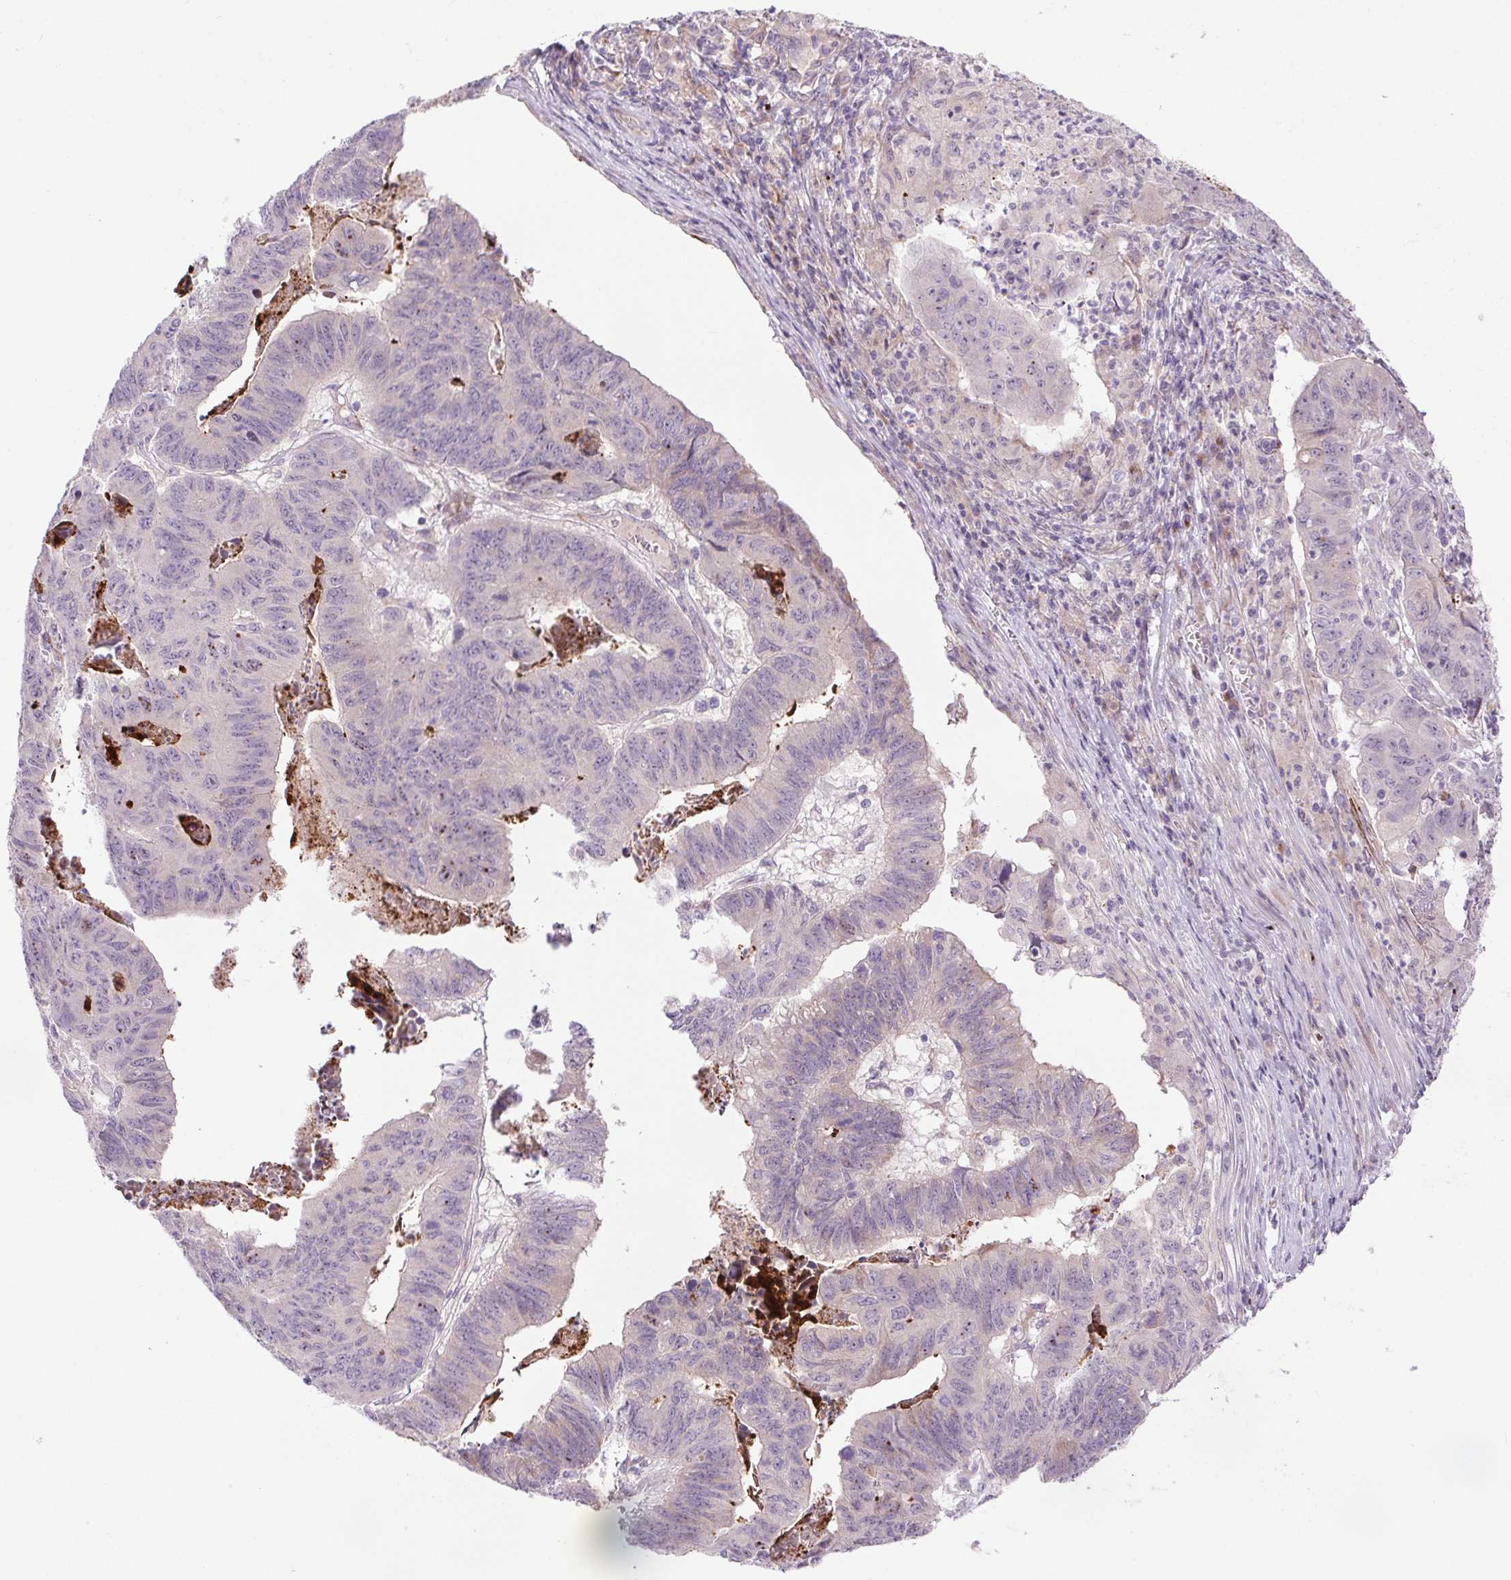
{"staining": {"intensity": "negative", "quantity": "none", "location": "none"}, "tissue": "stomach cancer", "cell_type": "Tumor cells", "image_type": "cancer", "snomed": [{"axis": "morphology", "description": "Adenocarcinoma, NOS"}, {"axis": "topography", "description": "Stomach, lower"}], "caption": "Tumor cells show no significant protein expression in stomach cancer (adenocarcinoma). The staining is performed using DAB brown chromogen with nuclei counter-stained in using hematoxylin.", "gene": "LRRTM1", "patient": {"sex": "male", "age": 77}}